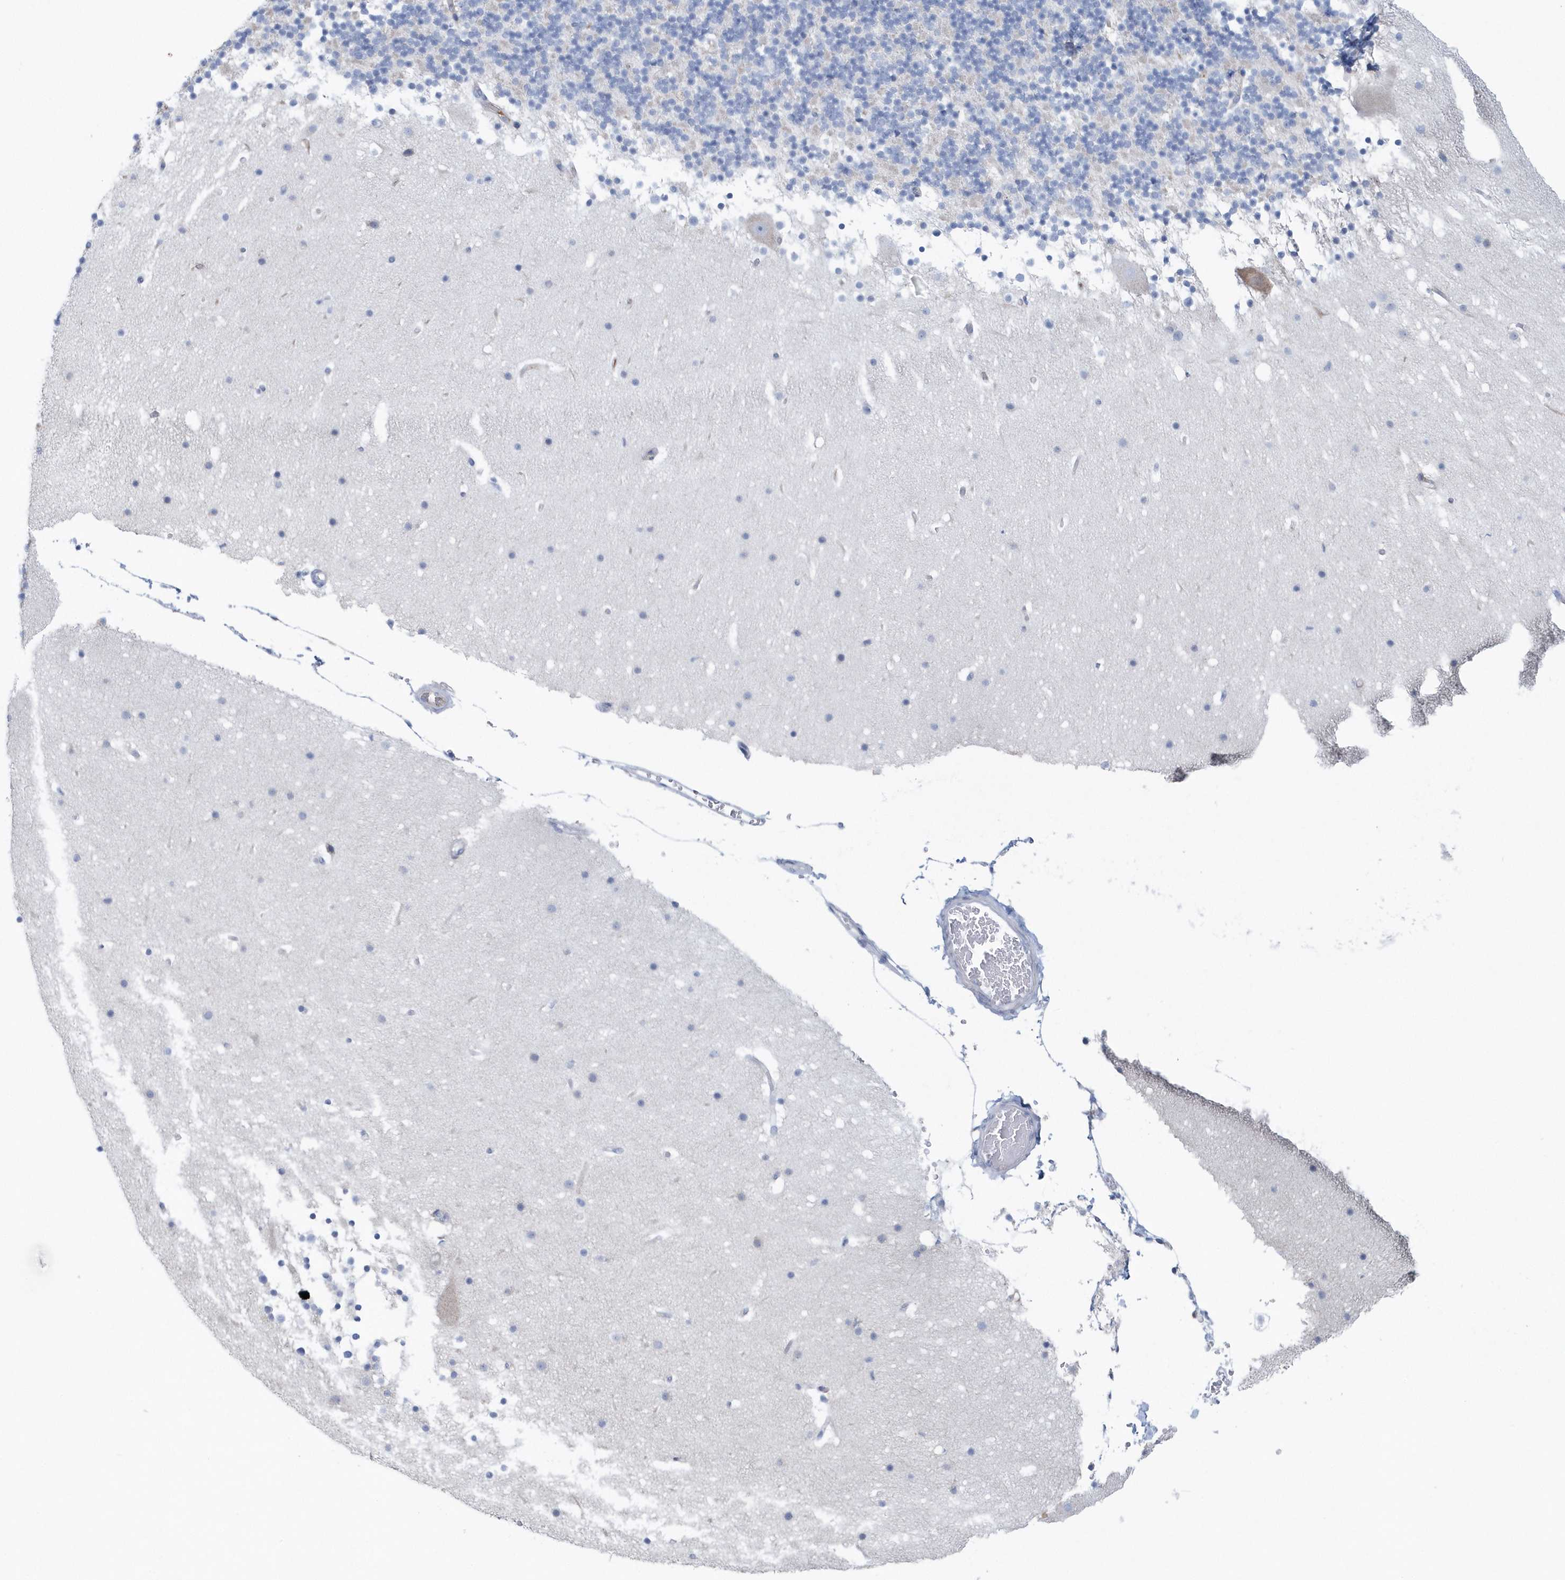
{"staining": {"intensity": "negative", "quantity": "none", "location": "none"}, "tissue": "cerebellum", "cell_type": "Cells in granular layer", "image_type": "normal", "snomed": [{"axis": "morphology", "description": "Normal tissue, NOS"}, {"axis": "topography", "description": "Cerebellum"}], "caption": "High power microscopy histopathology image of an immunohistochemistry (IHC) histopathology image of unremarkable cerebellum, revealing no significant positivity in cells in granular layer. The staining was performed using DAB (3,3'-diaminobenzidine) to visualize the protein expression in brown, while the nuclei were stained in blue with hematoxylin (Magnification: 20x).", "gene": "SPATA18", "patient": {"sex": "male", "age": 57}}